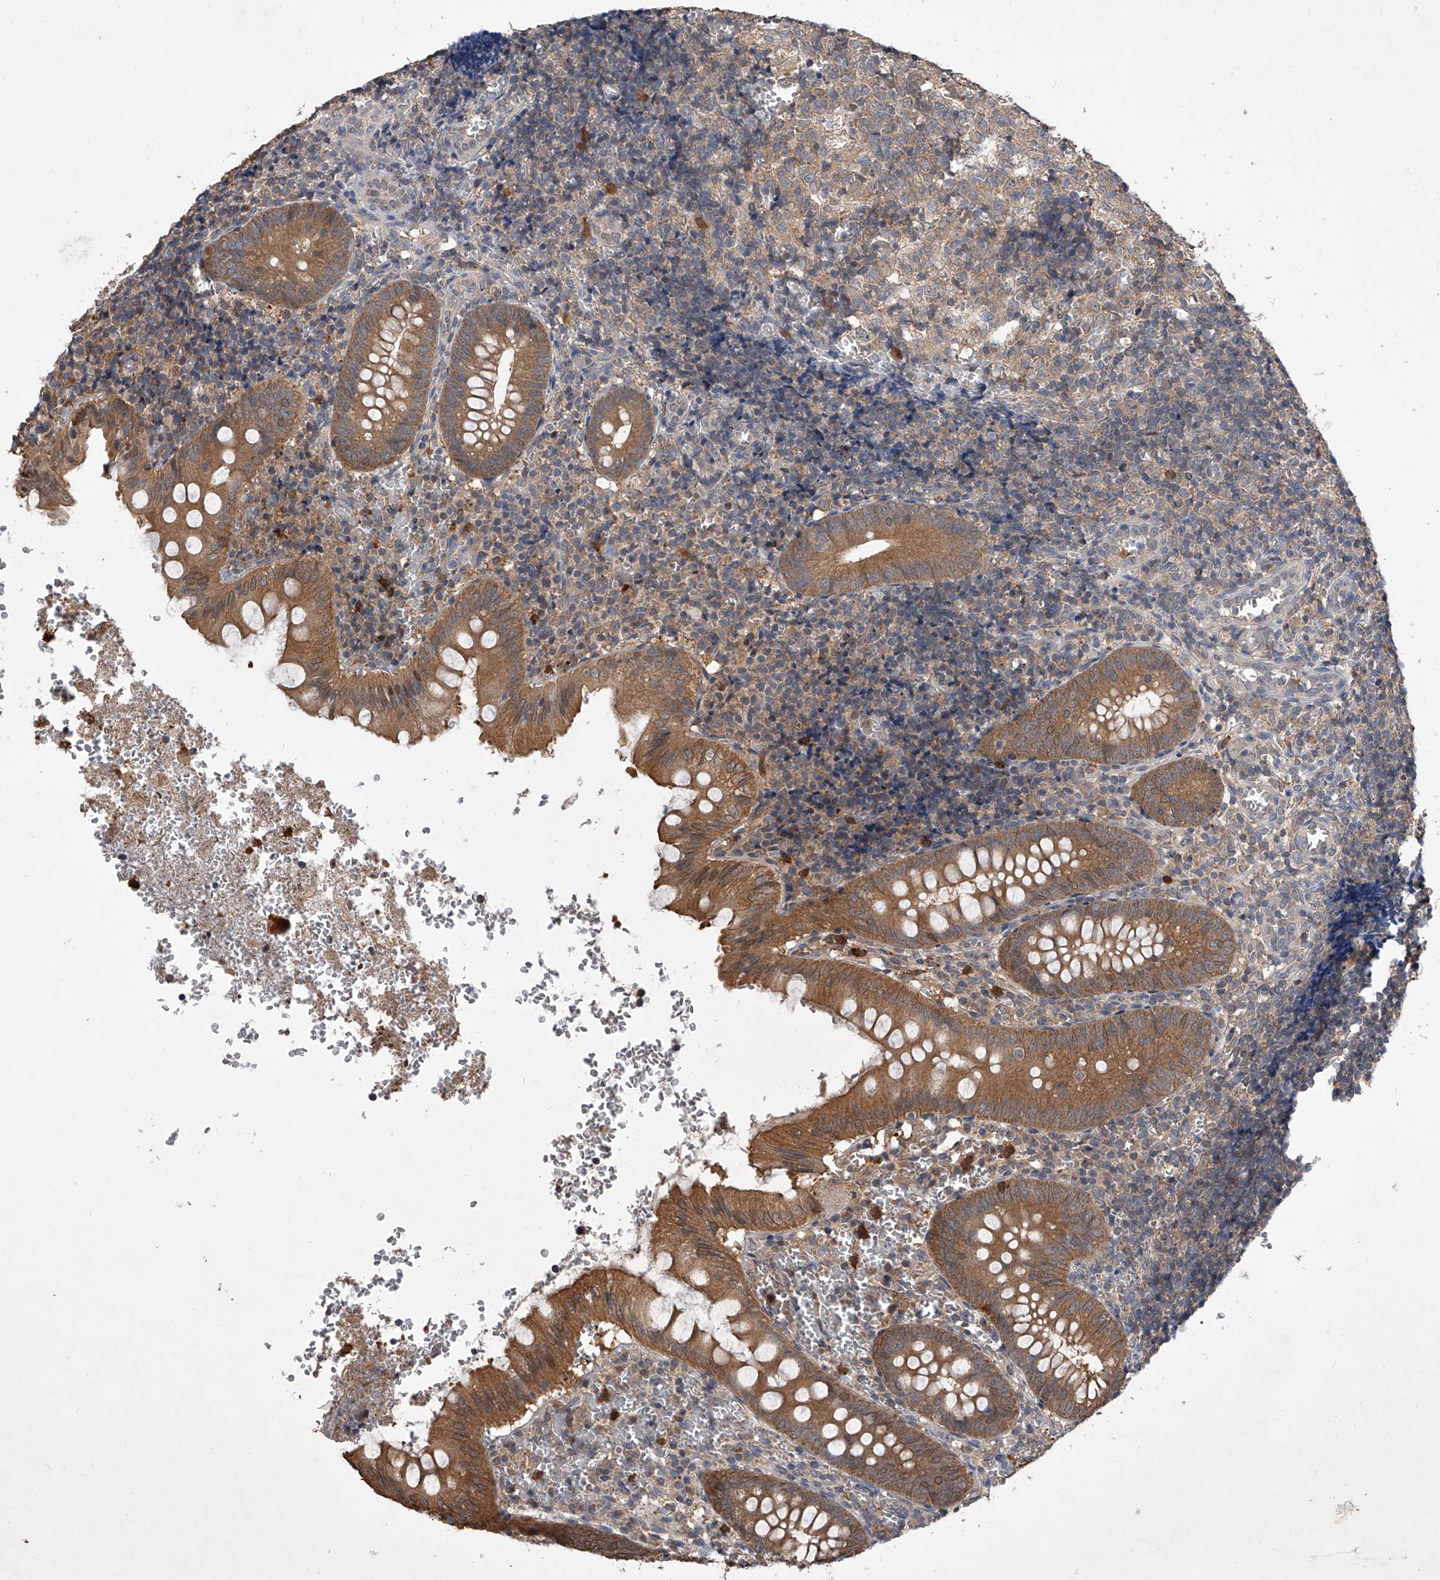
{"staining": {"intensity": "moderate", "quantity": ">75%", "location": "cytoplasmic/membranous"}, "tissue": "appendix", "cell_type": "Glandular cells", "image_type": "normal", "snomed": [{"axis": "morphology", "description": "Normal tissue, NOS"}, {"axis": "topography", "description": "Appendix"}], "caption": "A high-resolution micrograph shows IHC staining of normal appendix, which reveals moderate cytoplasmic/membranous staining in approximately >75% of glandular cells. (DAB IHC, brown staining for protein, blue staining for nuclei).", "gene": "BHLHE23", "patient": {"sex": "male", "age": 8}}